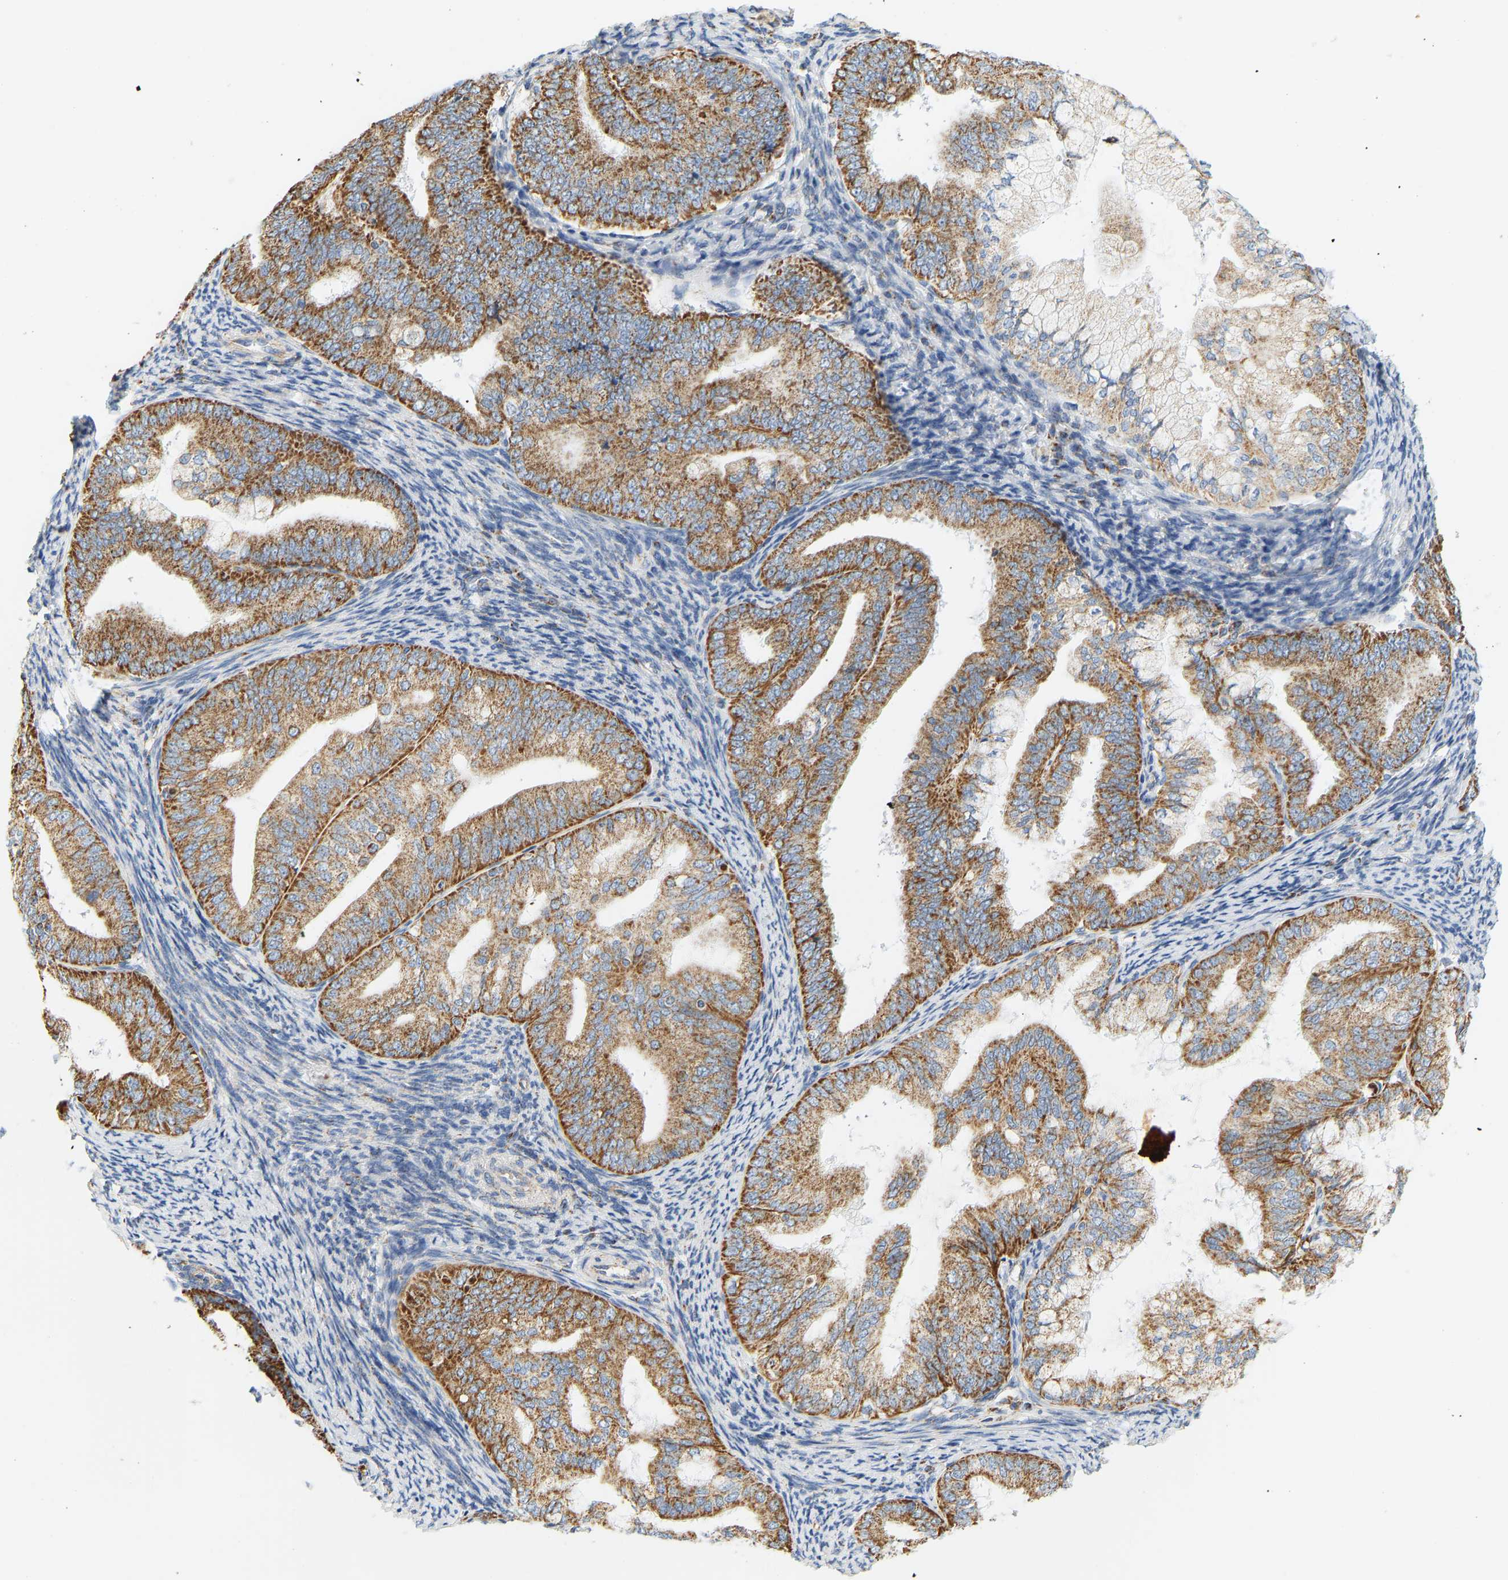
{"staining": {"intensity": "strong", "quantity": ">75%", "location": "cytoplasmic/membranous"}, "tissue": "endometrial cancer", "cell_type": "Tumor cells", "image_type": "cancer", "snomed": [{"axis": "morphology", "description": "Adenocarcinoma, NOS"}, {"axis": "topography", "description": "Endometrium"}], "caption": "An immunohistochemistry (IHC) histopathology image of neoplastic tissue is shown. Protein staining in brown highlights strong cytoplasmic/membranous positivity in endometrial cancer within tumor cells. (DAB (3,3'-diaminobenzidine) IHC, brown staining for protein, blue staining for nuclei).", "gene": "GRPEL2", "patient": {"sex": "female", "age": 63}}